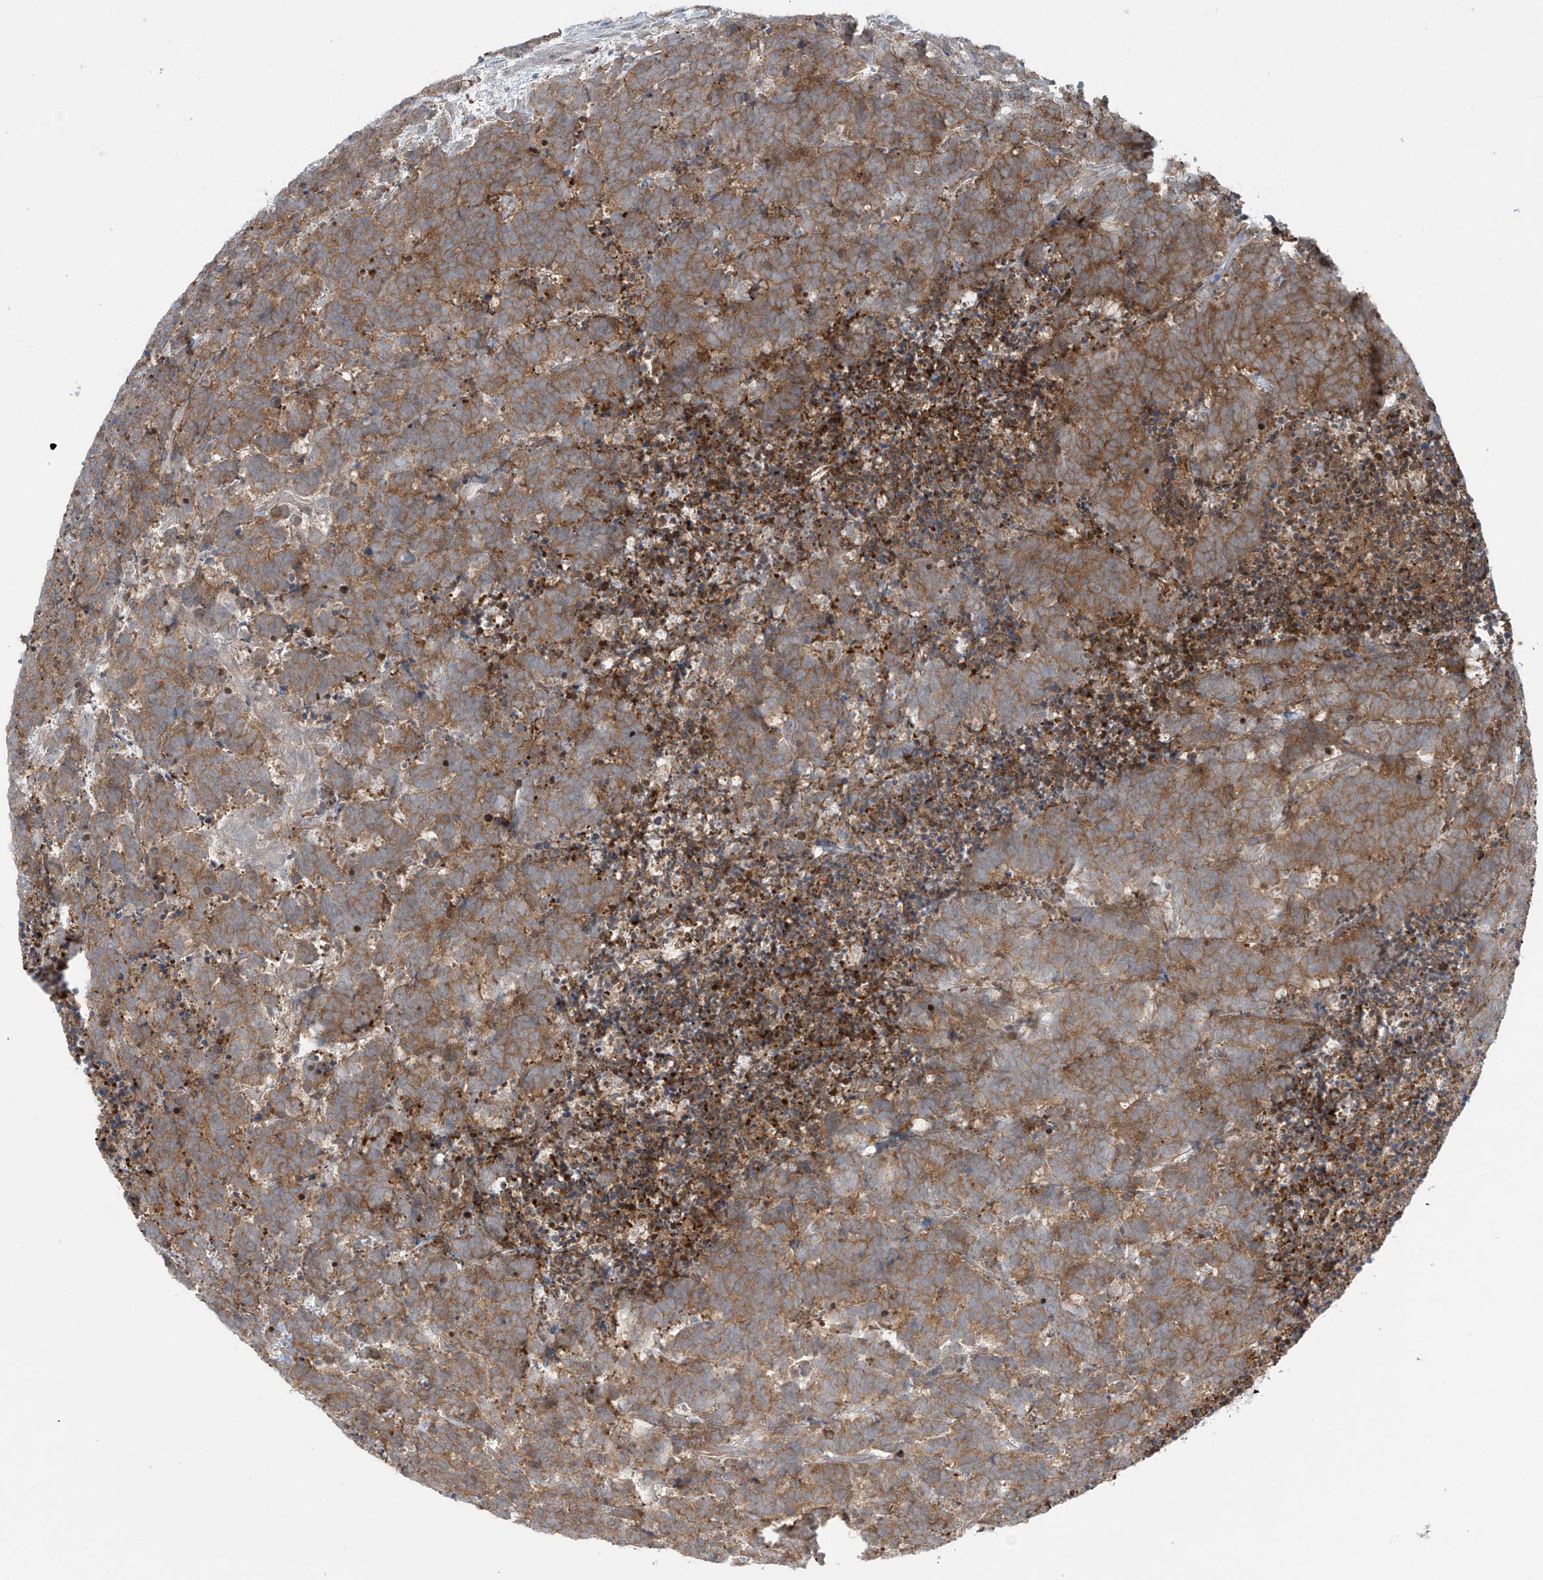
{"staining": {"intensity": "moderate", "quantity": ">75%", "location": "cytoplasmic/membranous"}, "tissue": "carcinoid", "cell_type": "Tumor cells", "image_type": "cancer", "snomed": [{"axis": "morphology", "description": "Carcinoma, NOS"}, {"axis": "morphology", "description": "Carcinoid, malignant, NOS"}, {"axis": "topography", "description": "Urinary bladder"}], "caption": "Tumor cells demonstrate medium levels of moderate cytoplasmic/membranous positivity in about >75% of cells in carcinoid (malignant).", "gene": "PPAT", "patient": {"sex": "male", "age": 57}}